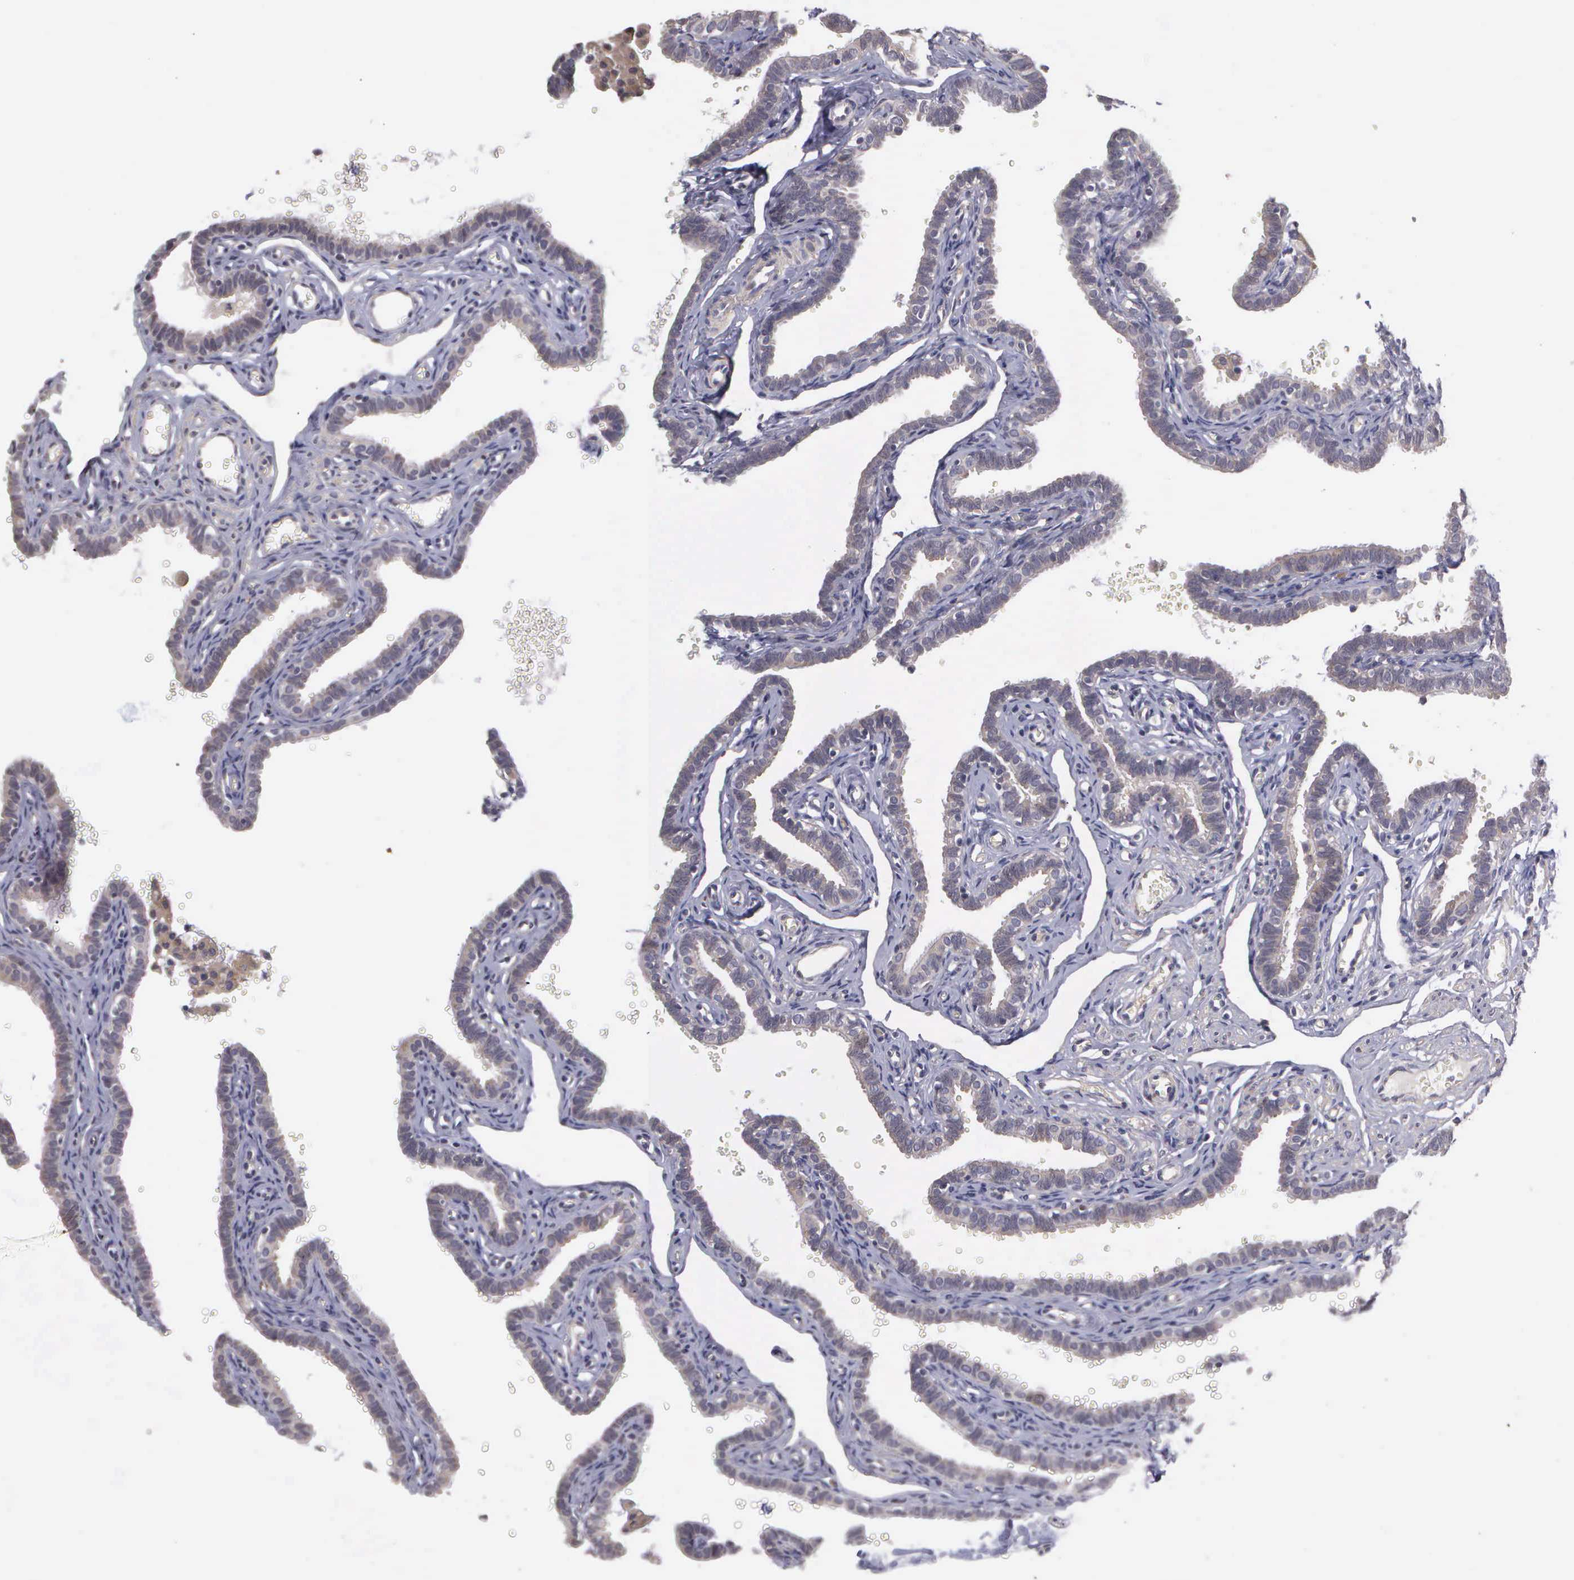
{"staining": {"intensity": "weak", "quantity": ">75%", "location": "cytoplasmic/membranous"}, "tissue": "fallopian tube", "cell_type": "Glandular cells", "image_type": "normal", "snomed": [{"axis": "morphology", "description": "Normal tissue, NOS"}, {"axis": "topography", "description": "Fallopian tube"}], "caption": "IHC (DAB) staining of normal human fallopian tube shows weak cytoplasmic/membranous protein positivity in approximately >75% of glandular cells. Using DAB (3,3'-diaminobenzidine) (brown) and hematoxylin (blue) stains, captured at high magnification using brightfield microscopy.", "gene": "RTL10", "patient": {"sex": "female", "age": 35}}